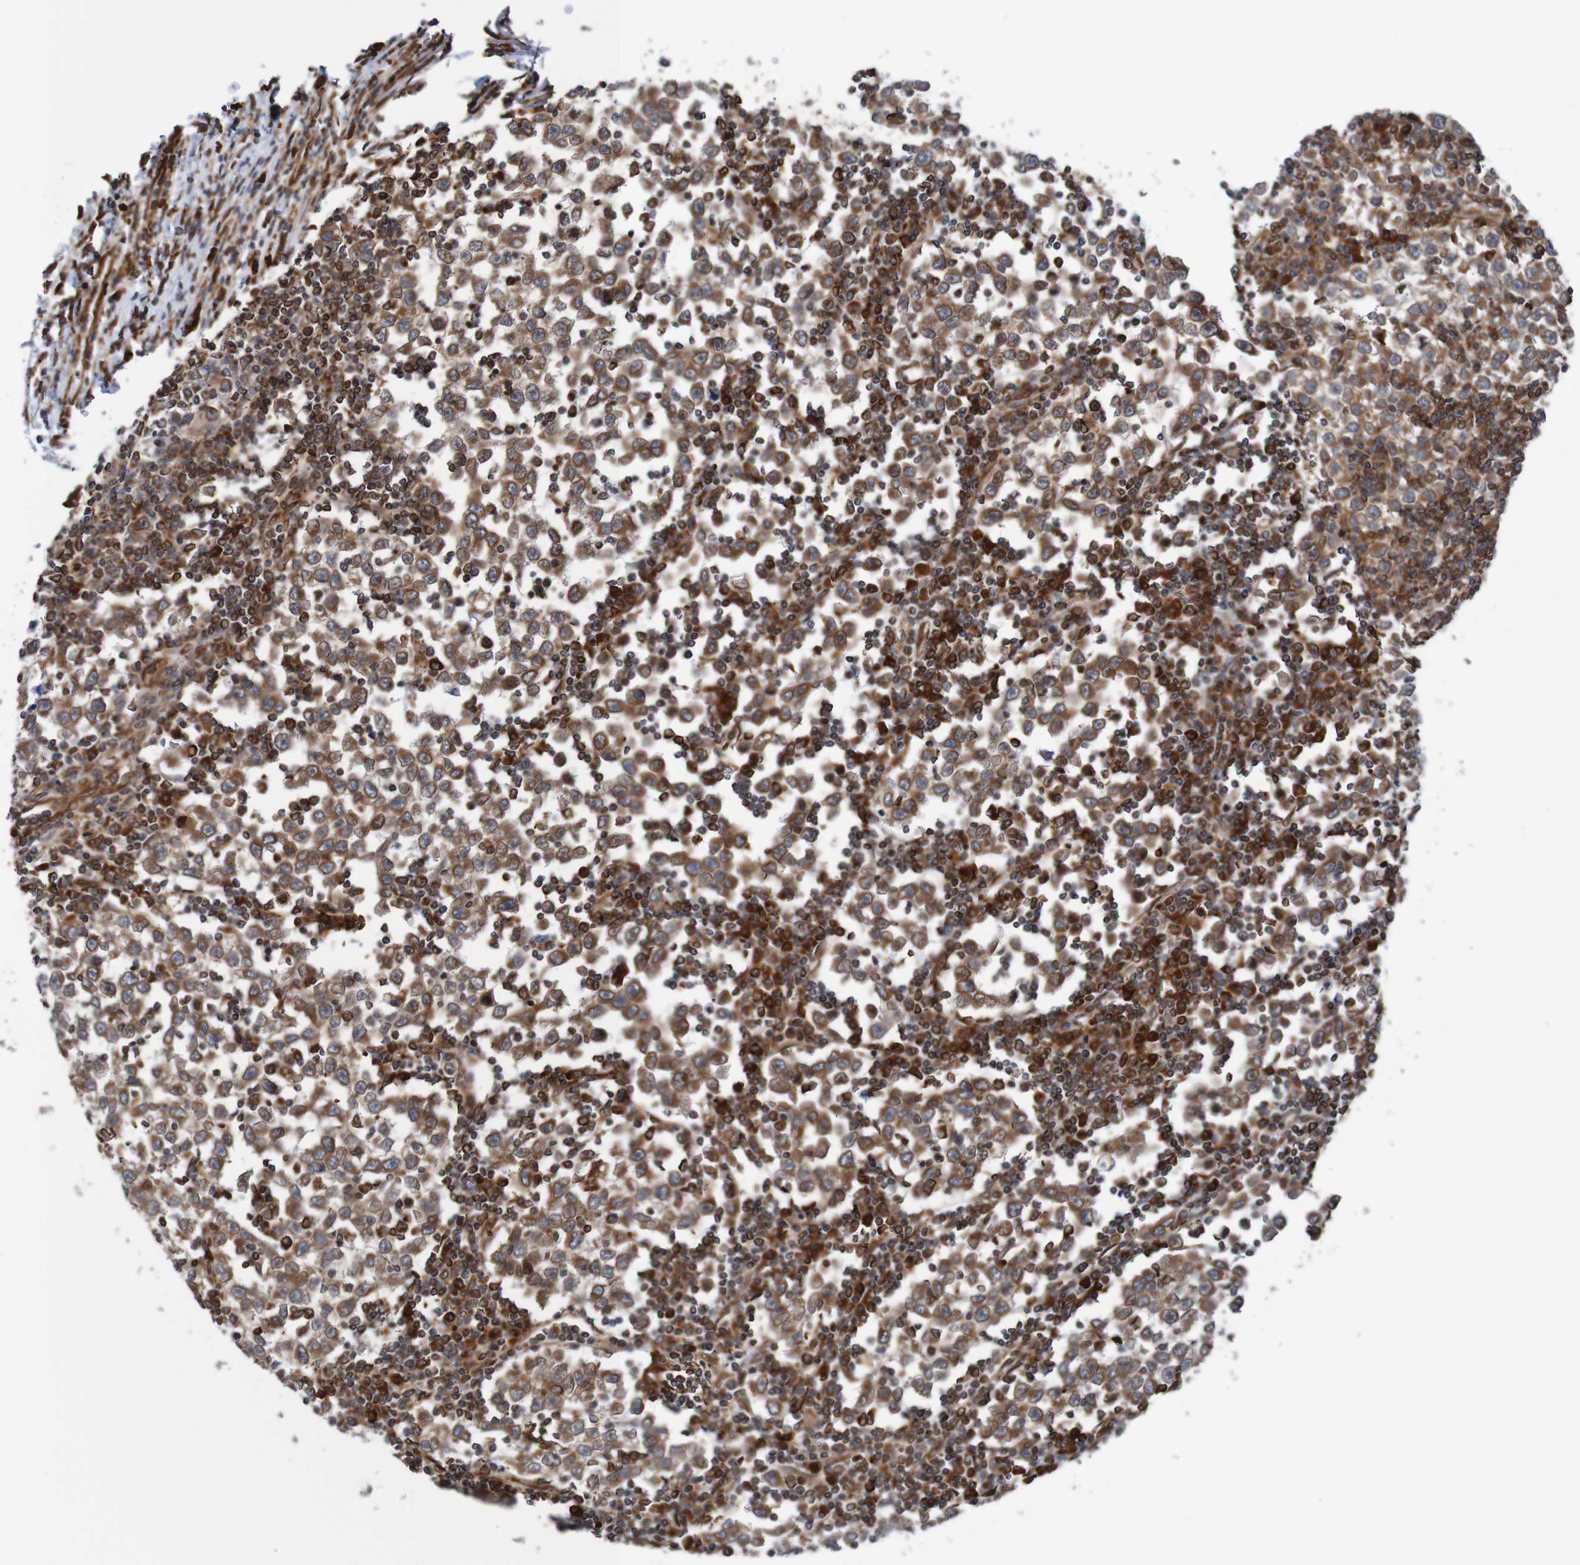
{"staining": {"intensity": "strong", "quantity": ">75%", "location": "cytoplasmic/membranous,nuclear"}, "tissue": "testis cancer", "cell_type": "Tumor cells", "image_type": "cancer", "snomed": [{"axis": "morphology", "description": "Seminoma, NOS"}, {"axis": "topography", "description": "Testis"}], "caption": "The micrograph demonstrates a brown stain indicating the presence of a protein in the cytoplasmic/membranous and nuclear of tumor cells in testis cancer (seminoma).", "gene": "TMEM109", "patient": {"sex": "male", "age": 65}}